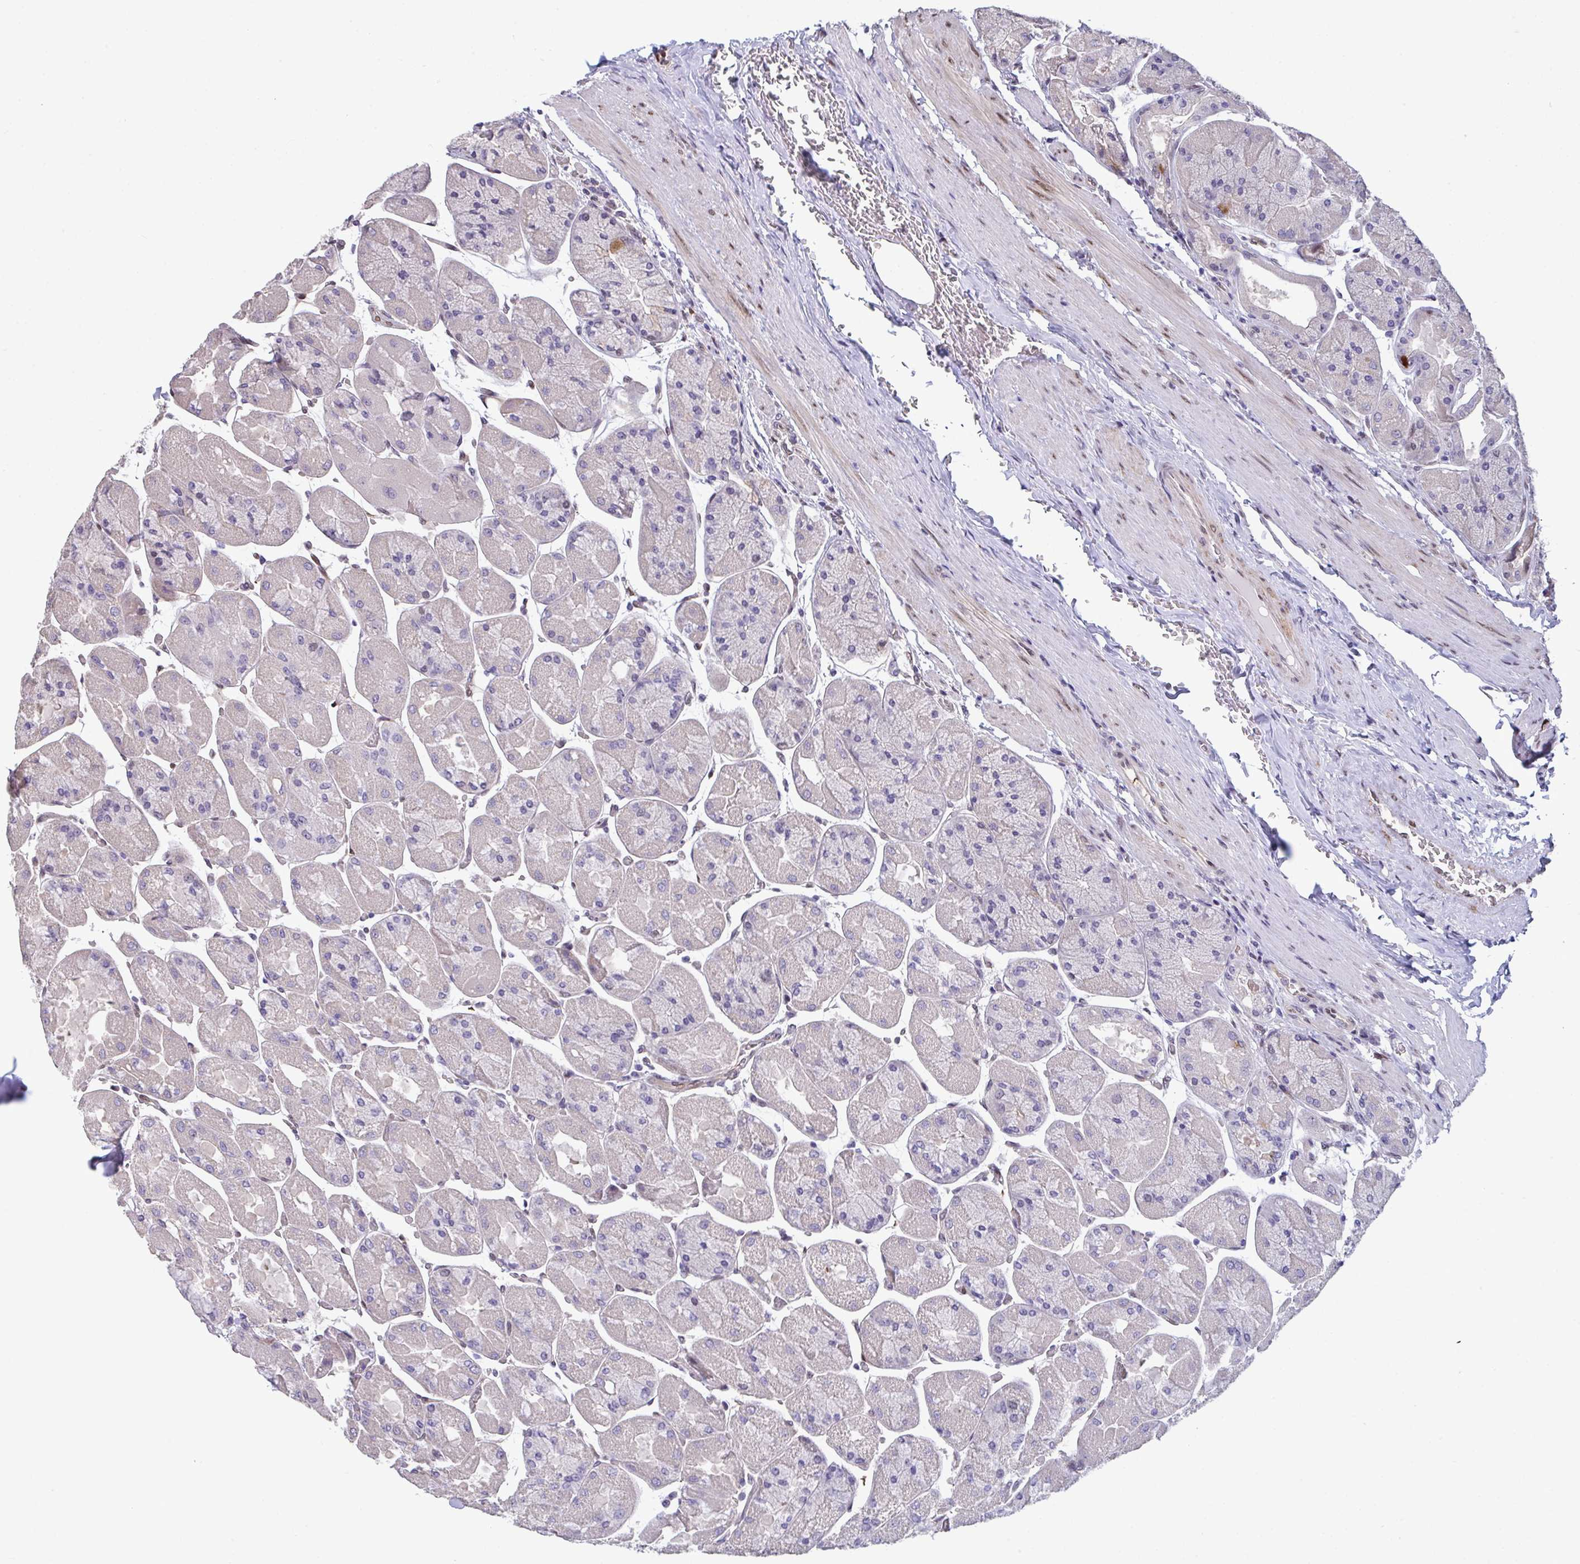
{"staining": {"intensity": "moderate", "quantity": "<25%", "location": "nuclear"}, "tissue": "stomach", "cell_type": "Glandular cells", "image_type": "normal", "snomed": [{"axis": "morphology", "description": "Normal tissue, NOS"}, {"axis": "topography", "description": "Stomach"}], "caption": "A high-resolution photomicrograph shows immunohistochemistry (IHC) staining of unremarkable stomach, which displays moderate nuclear expression in about <25% of glandular cells.", "gene": "PELI1", "patient": {"sex": "female", "age": 61}}